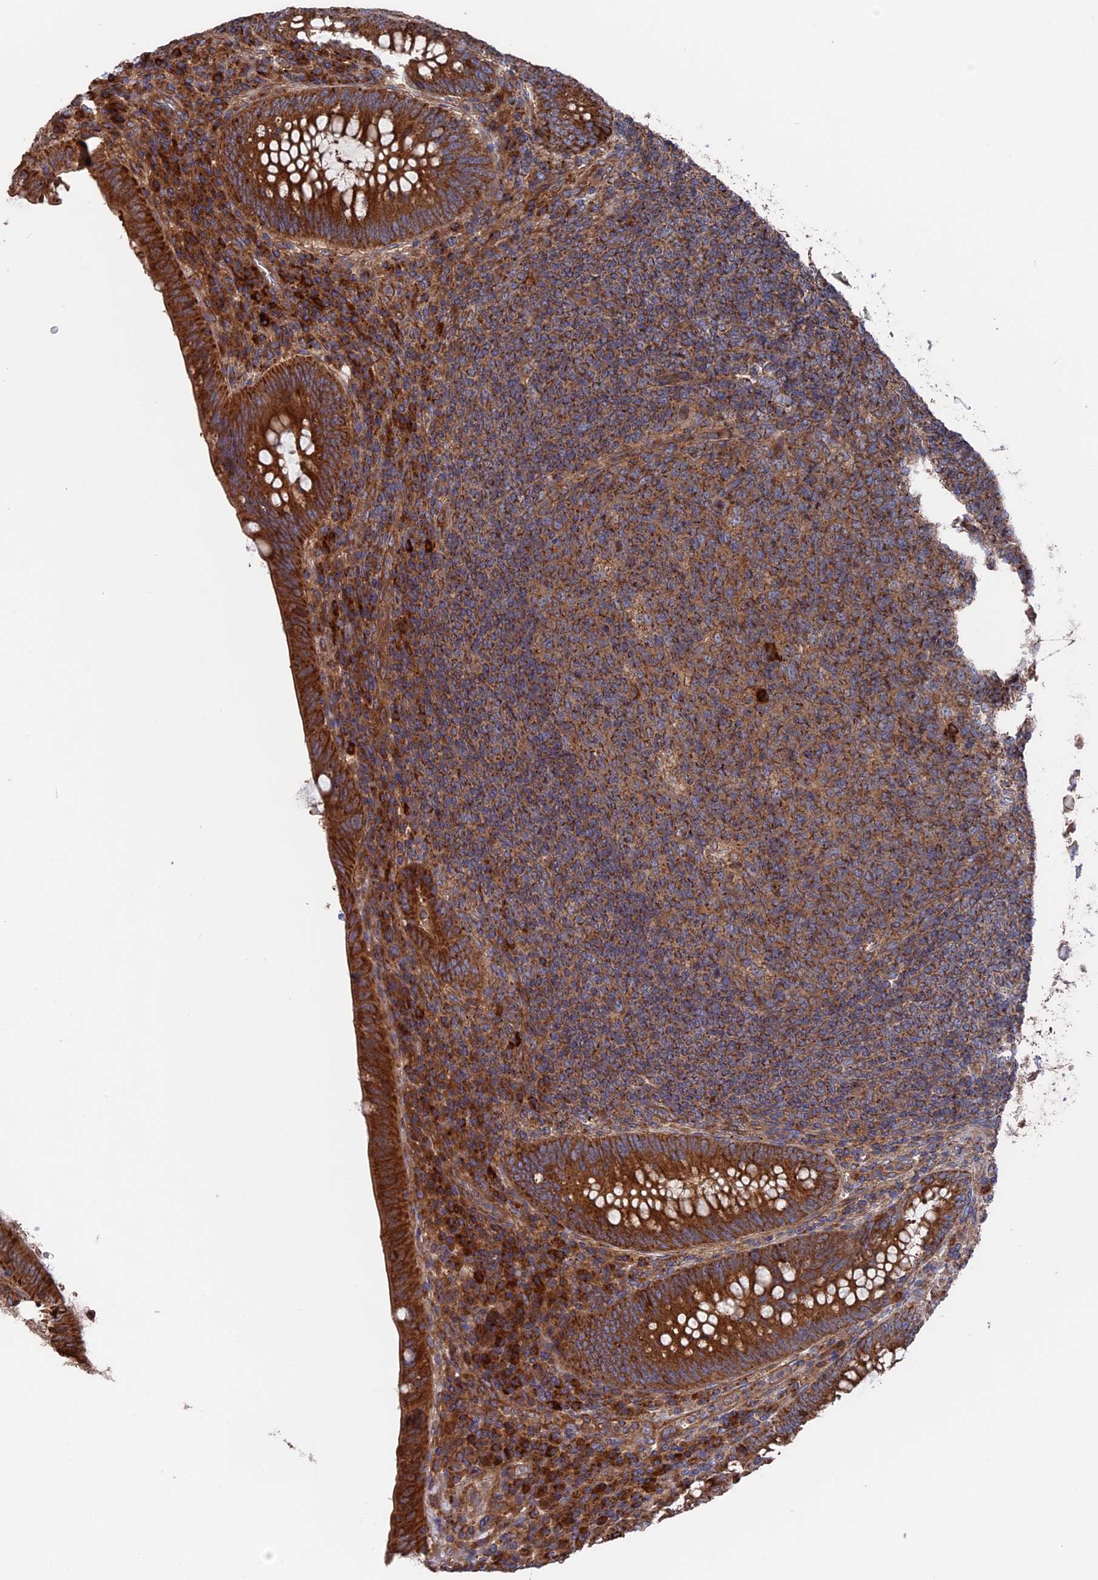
{"staining": {"intensity": "strong", "quantity": ">75%", "location": "cytoplasmic/membranous"}, "tissue": "appendix", "cell_type": "Glandular cells", "image_type": "normal", "snomed": [{"axis": "morphology", "description": "Normal tissue, NOS"}, {"axis": "topography", "description": "Appendix"}], "caption": "The image displays staining of normal appendix, revealing strong cytoplasmic/membranous protein staining (brown color) within glandular cells. (DAB (3,3'-diaminobenzidine) IHC with brightfield microscopy, high magnification).", "gene": "TELO2", "patient": {"sex": "male", "age": 78}}